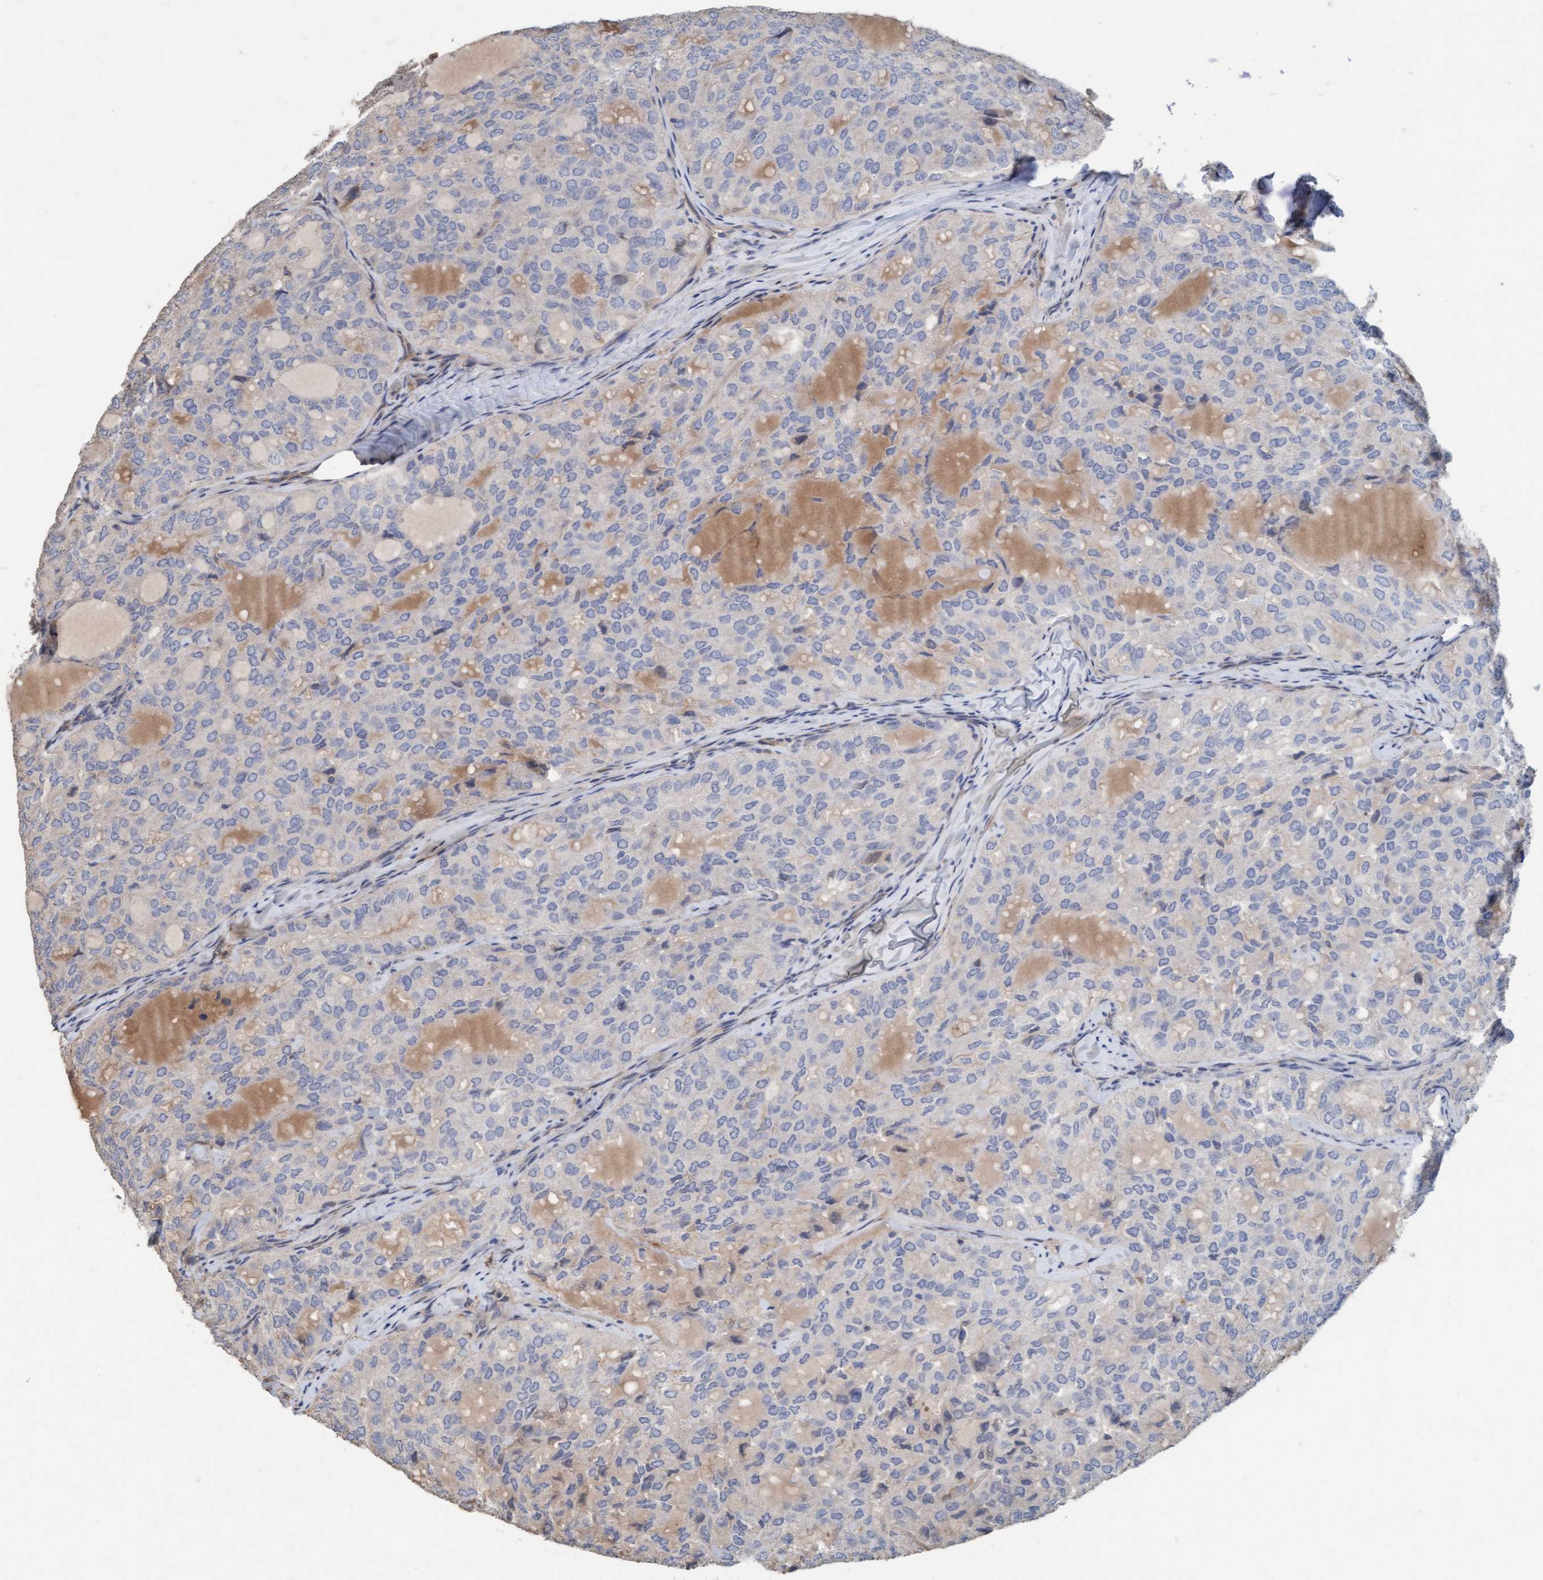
{"staining": {"intensity": "negative", "quantity": "none", "location": "none"}, "tissue": "thyroid cancer", "cell_type": "Tumor cells", "image_type": "cancer", "snomed": [{"axis": "morphology", "description": "Follicular adenoma carcinoma, NOS"}, {"axis": "topography", "description": "Thyroid gland"}], "caption": "A micrograph of human thyroid follicular adenoma carcinoma is negative for staining in tumor cells.", "gene": "LONRF1", "patient": {"sex": "male", "age": 75}}